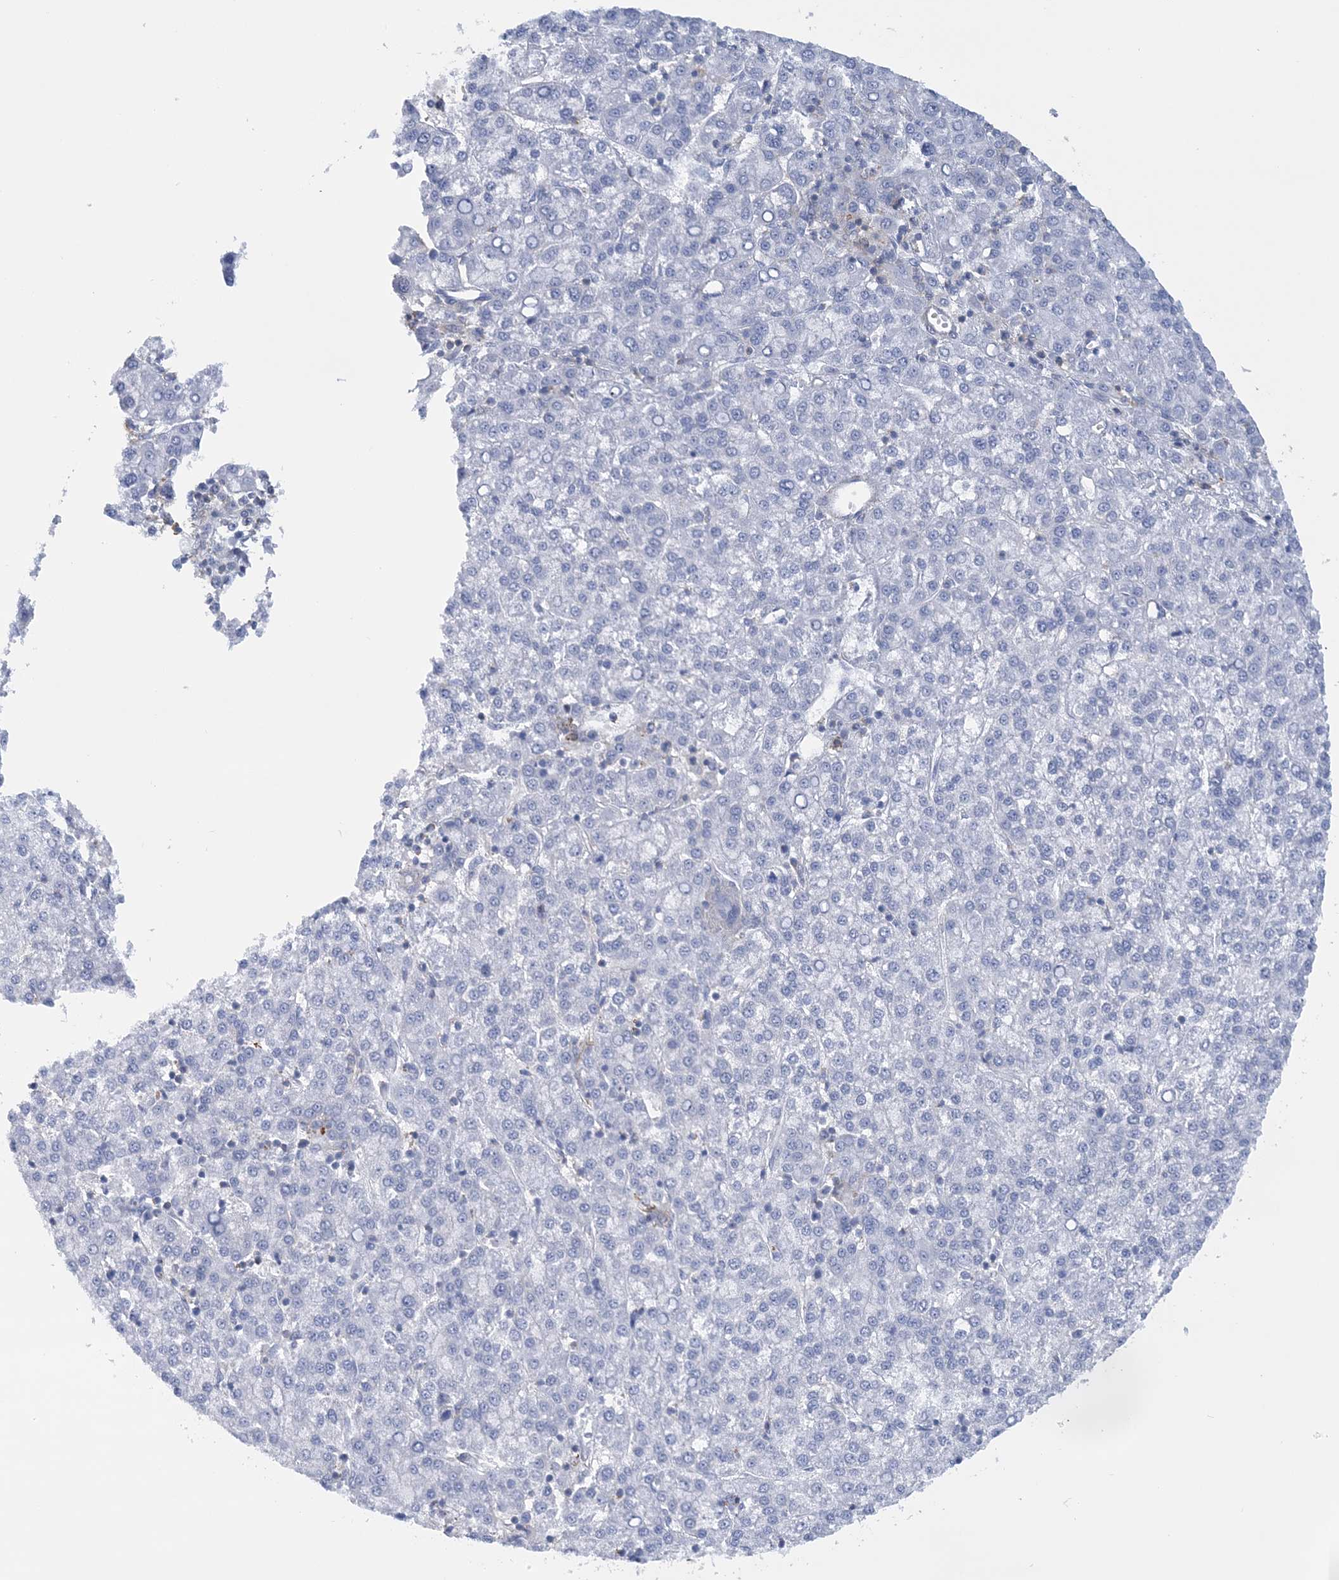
{"staining": {"intensity": "negative", "quantity": "none", "location": "none"}, "tissue": "liver cancer", "cell_type": "Tumor cells", "image_type": "cancer", "snomed": [{"axis": "morphology", "description": "Carcinoma, Hepatocellular, NOS"}, {"axis": "topography", "description": "Liver"}], "caption": "Immunohistochemistry of liver cancer (hepatocellular carcinoma) demonstrates no staining in tumor cells.", "gene": "C11orf21", "patient": {"sex": "female", "age": 58}}